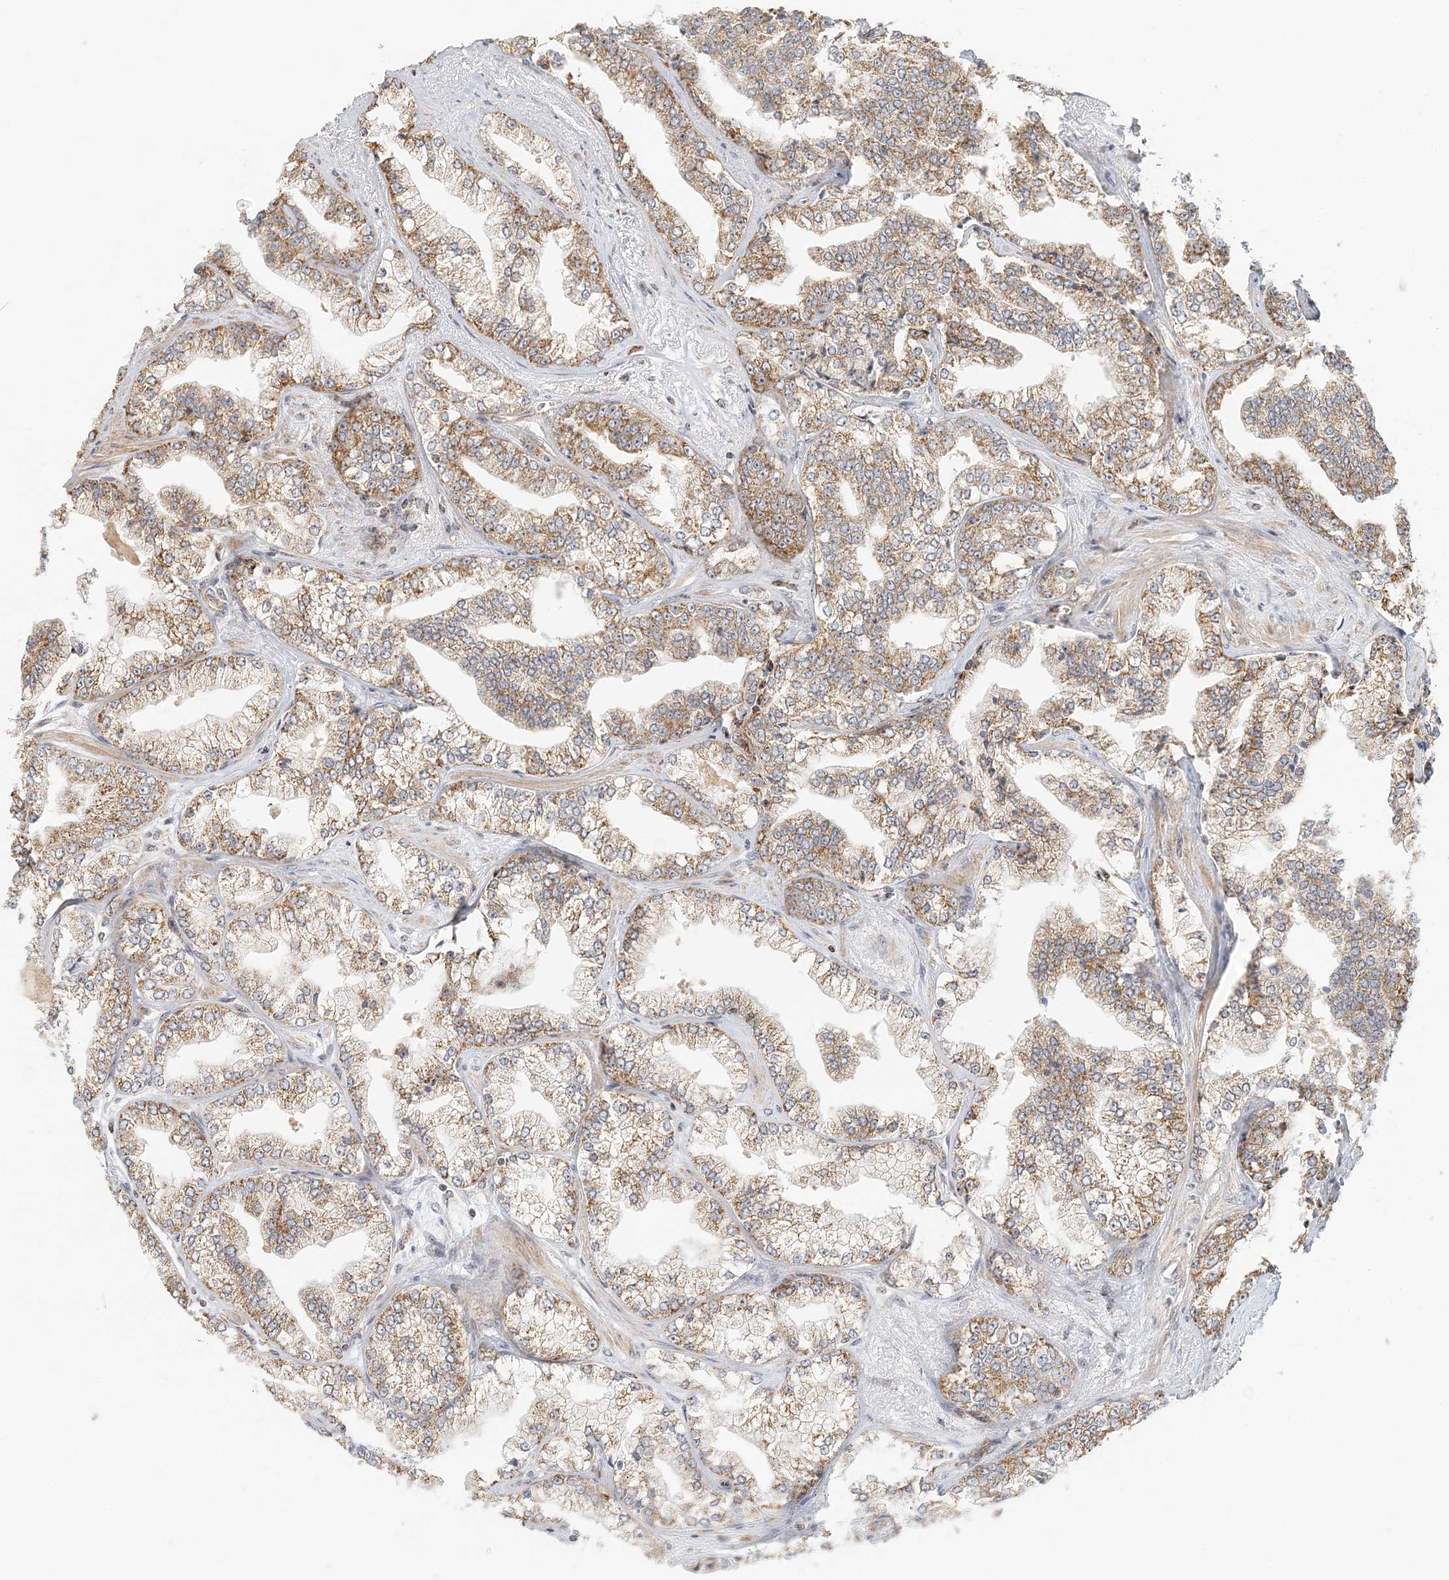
{"staining": {"intensity": "moderate", "quantity": "25%-75%", "location": "cytoplasmic/membranous,nuclear"}, "tissue": "prostate cancer", "cell_type": "Tumor cells", "image_type": "cancer", "snomed": [{"axis": "morphology", "description": "Adenocarcinoma, High grade"}, {"axis": "topography", "description": "Prostate"}], "caption": "Moderate cytoplasmic/membranous and nuclear protein expression is appreciated in approximately 25%-75% of tumor cells in prostate cancer.", "gene": "UBE2F", "patient": {"sex": "male", "age": 71}}